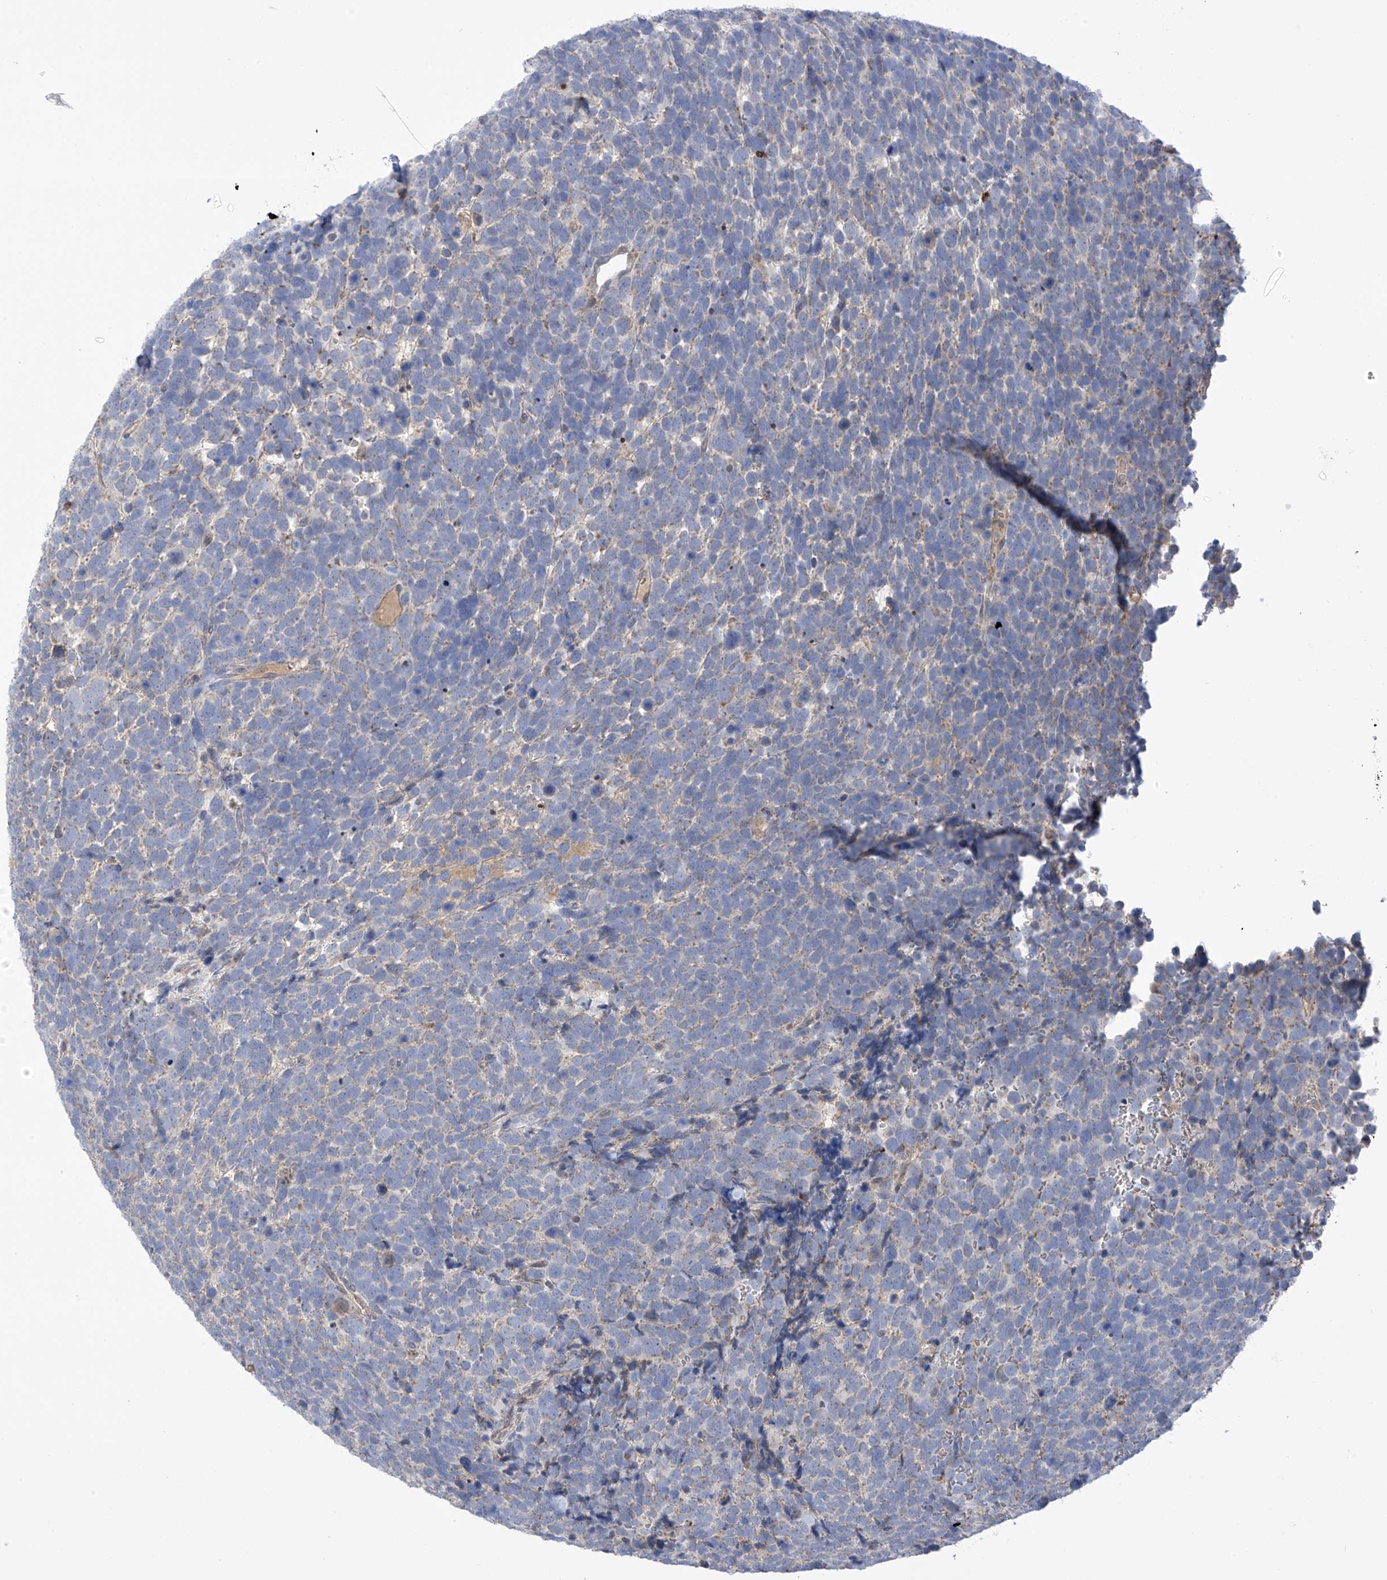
{"staining": {"intensity": "negative", "quantity": "none", "location": "none"}, "tissue": "urothelial cancer", "cell_type": "Tumor cells", "image_type": "cancer", "snomed": [{"axis": "morphology", "description": "Urothelial carcinoma, High grade"}, {"axis": "topography", "description": "Urinary bladder"}], "caption": "Immunohistochemistry histopathology image of neoplastic tissue: high-grade urothelial carcinoma stained with DAB displays no significant protein expression in tumor cells.", "gene": "METTL18", "patient": {"sex": "female", "age": 82}}